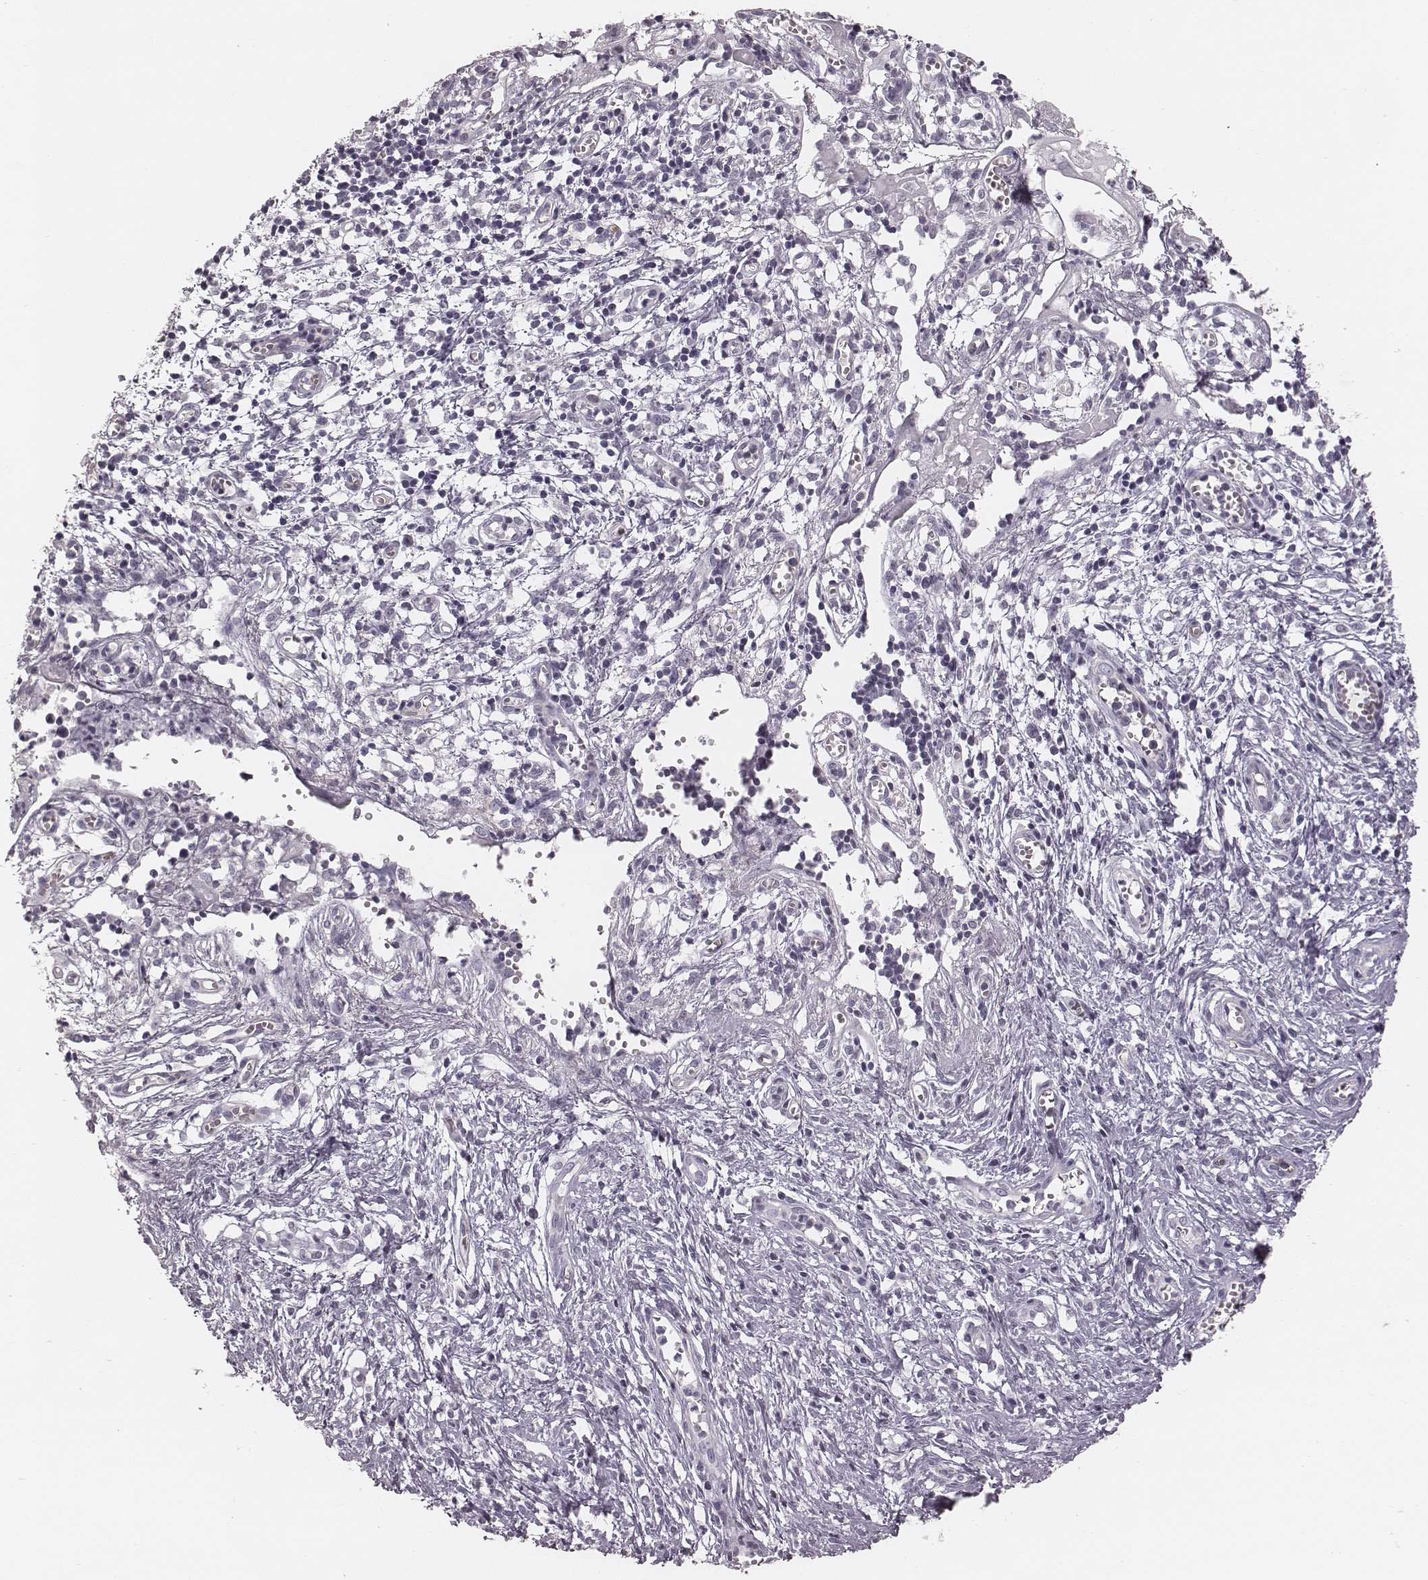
{"staining": {"intensity": "negative", "quantity": "none", "location": "none"}, "tissue": "cervical cancer", "cell_type": "Tumor cells", "image_type": "cancer", "snomed": [{"axis": "morphology", "description": "Squamous cell carcinoma, NOS"}, {"axis": "topography", "description": "Cervix"}], "caption": "The histopathology image shows no staining of tumor cells in cervical cancer.", "gene": "SPA17", "patient": {"sex": "female", "age": 30}}